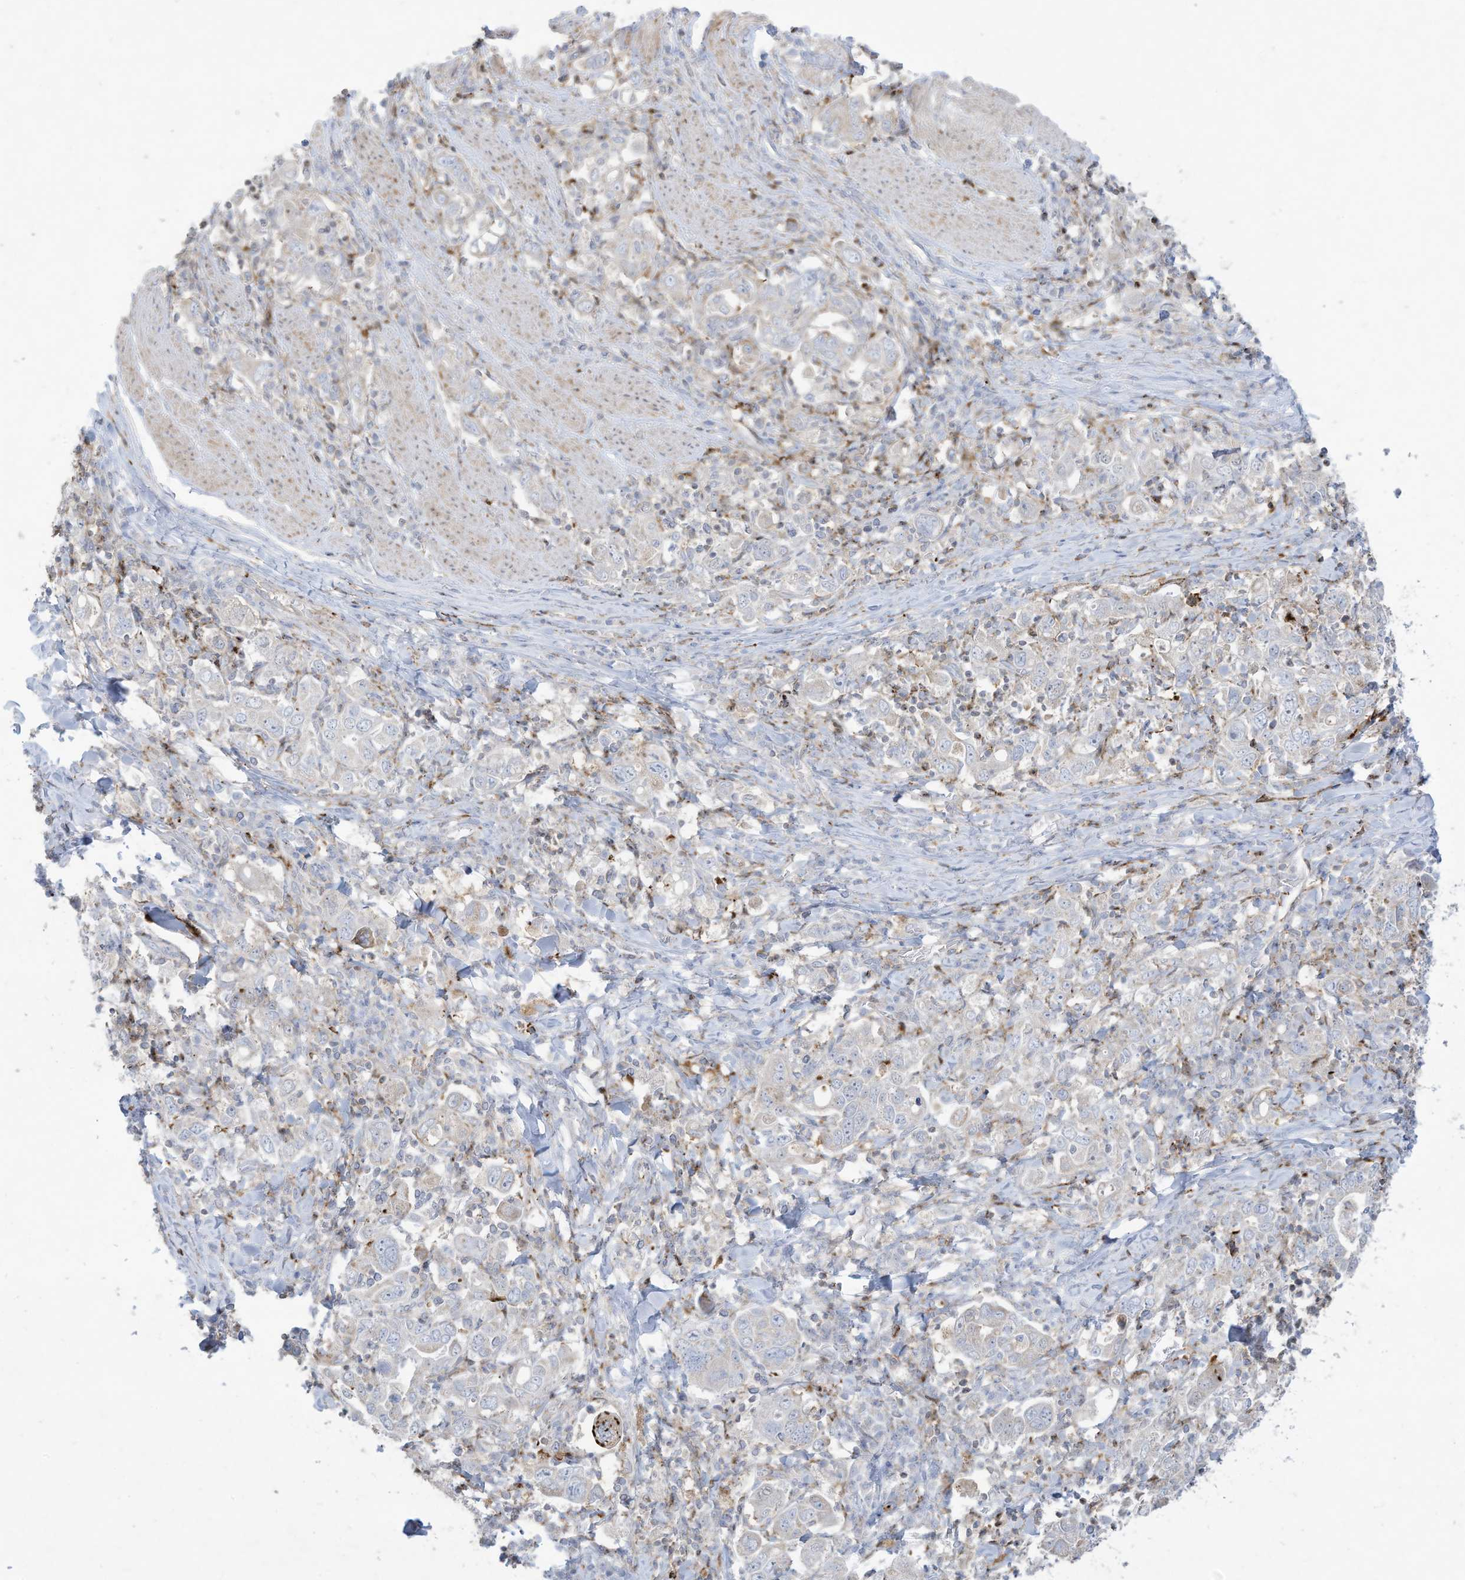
{"staining": {"intensity": "negative", "quantity": "none", "location": "none"}, "tissue": "stomach cancer", "cell_type": "Tumor cells", "image_type": "cancer", "snomed": [{"axis": "morphology", "description": "Adenocarcinoma, NOS"}, {"axis": "topography", "description": "Stomach, upper"}], "caption": "A high-resolution photomicrograph shows immunohistochemistry (IHC) staining of adenocarcinoma (stomach), which exhibits no significant expression in tumor cells. The staining is performed using DAB brown chromogen with nuclei counter-stained in using hematoxylin.", "gene": "THNSL2", "patient": {"sex": "male", "age": 62}}